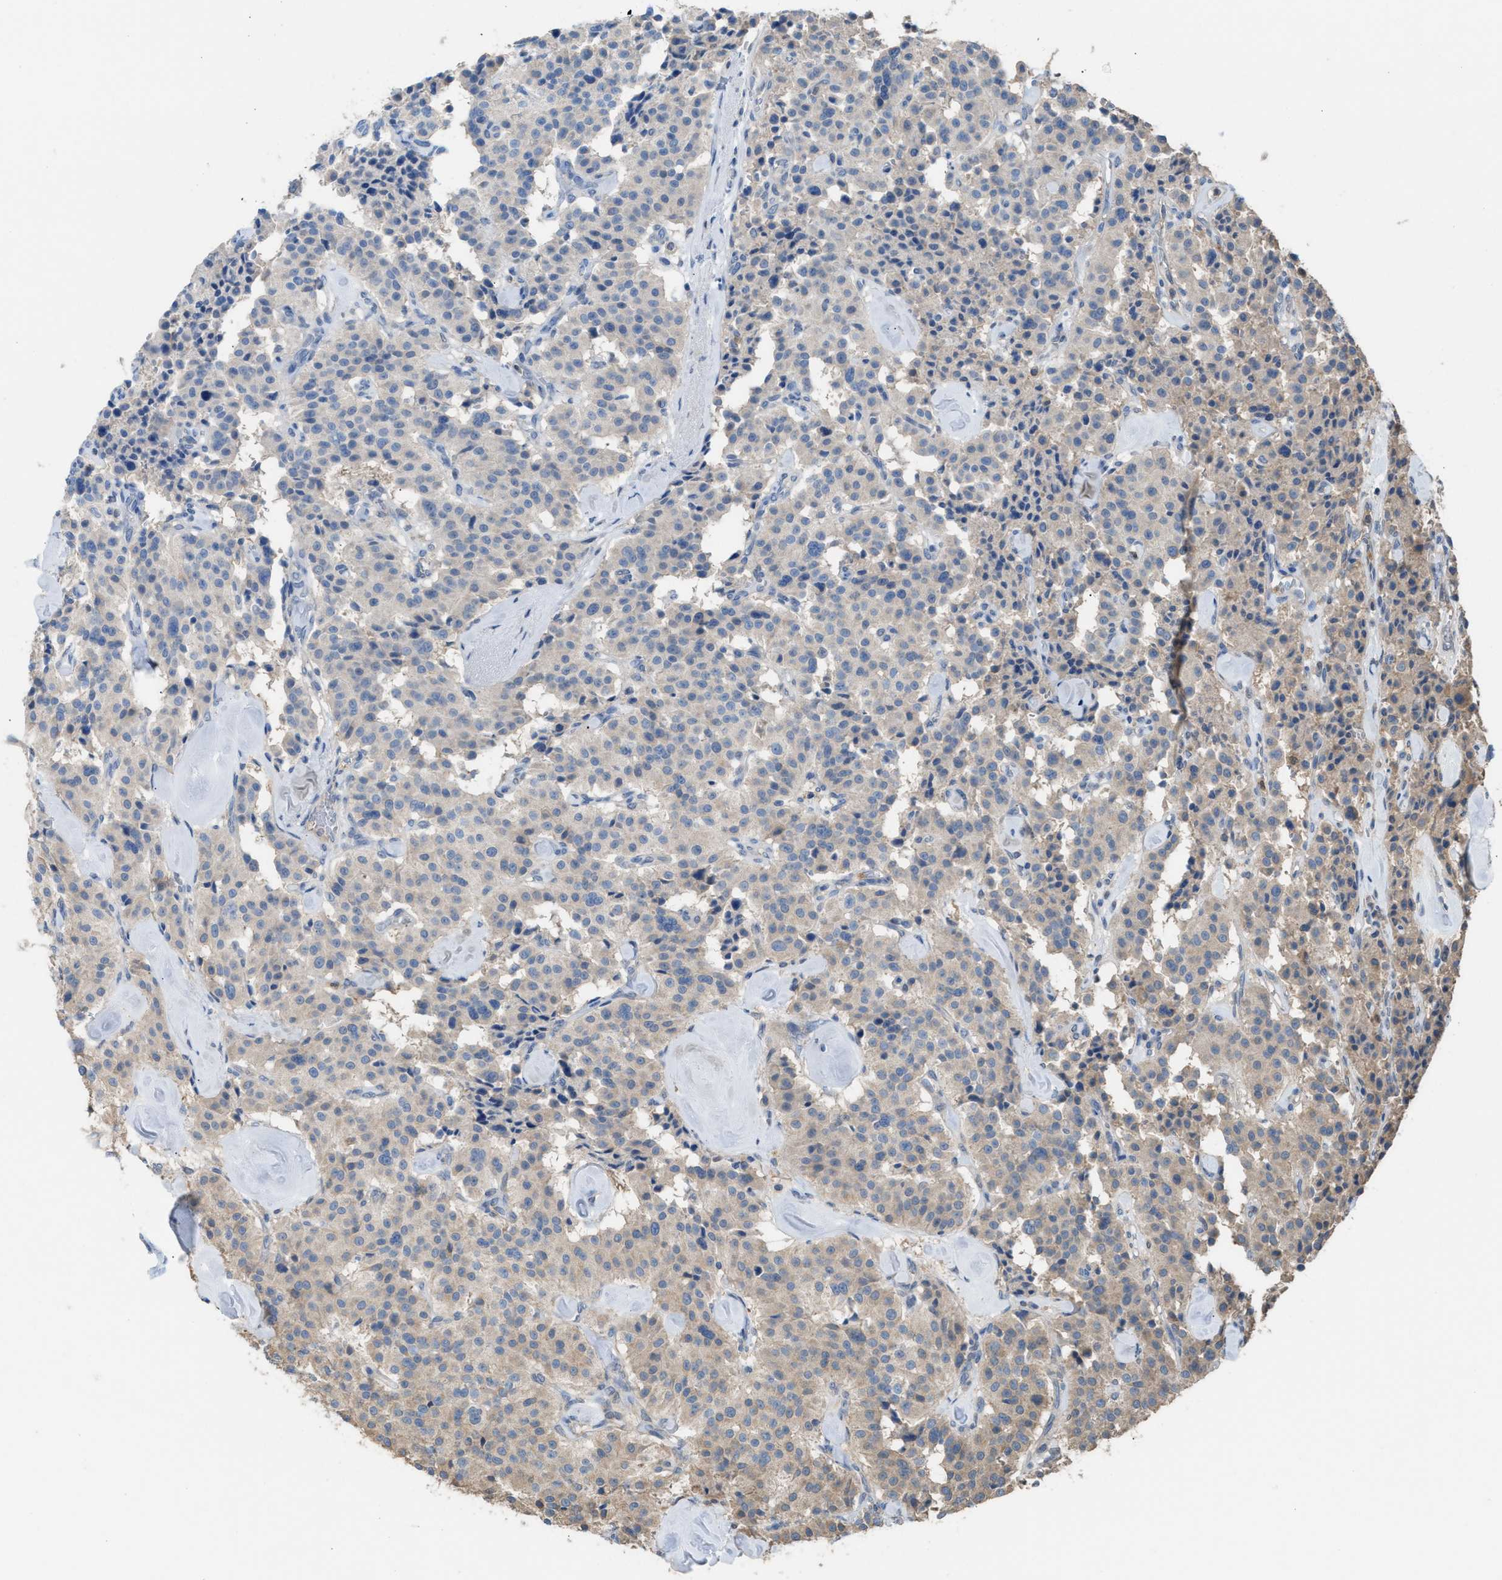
{"staining": {"intensity": "weak", "quantity": "<25%", "location": "cytoplasmic/membranous"}, "tissue": "carcinoid", "cell_type": "Tumor cells", "image_type": "cancer", "snomed": [{"axis": "morphology", "description": "Carcinoid, malignant, NOS"}, {"axis": "topography", "description": "Lung"}], "caption": "A photomicrograph of carcinoid stained for a protein reveals no brown staining in tumor cells. (Brightfield microscopy of DAB (3,3'-diaminobenzidine) immunohistochemistry (IHC) at high magnification).", "gene": "NQO2", "patient": {"sex": "male", "age": 30}}